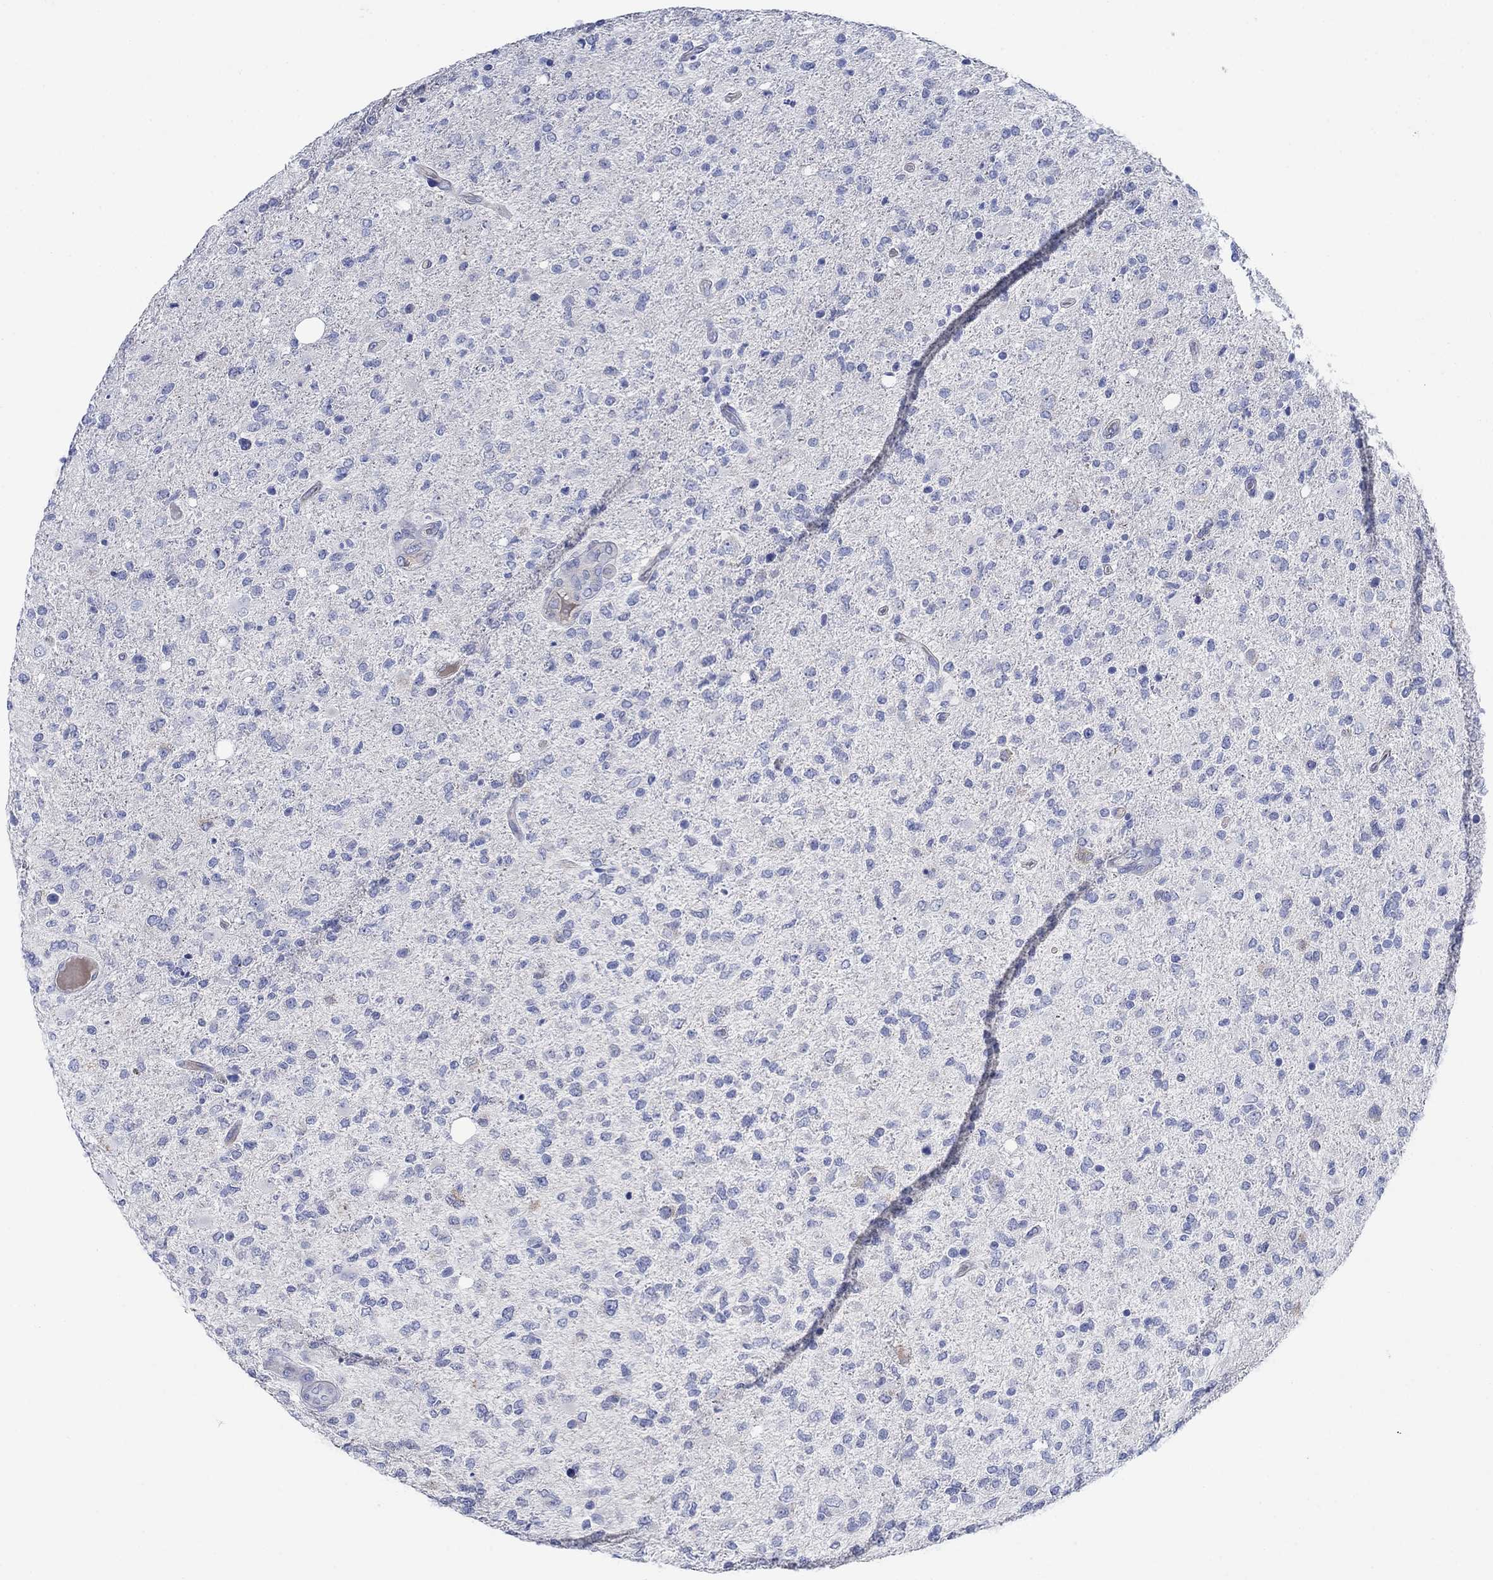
{"staining": {"intensity": "negative", "quantity": "none", "location": "none"}, "tissue": "glioma", "cell_type": "Tumor cells", "image_type": "cancer", "snomed": [{"axis": "morphology", "description": "Glioma, malignant, High grade"}, {"axis": "topography", "description": "Cerebral cortex"}], "caption": "DAB (3,3'-diaminobenzidine) immunohistochemical staining of human glioma displays no significant staining in tumor cells.", "gene": "TRIM16", "patient": {"sex": "male", "age": 70}}